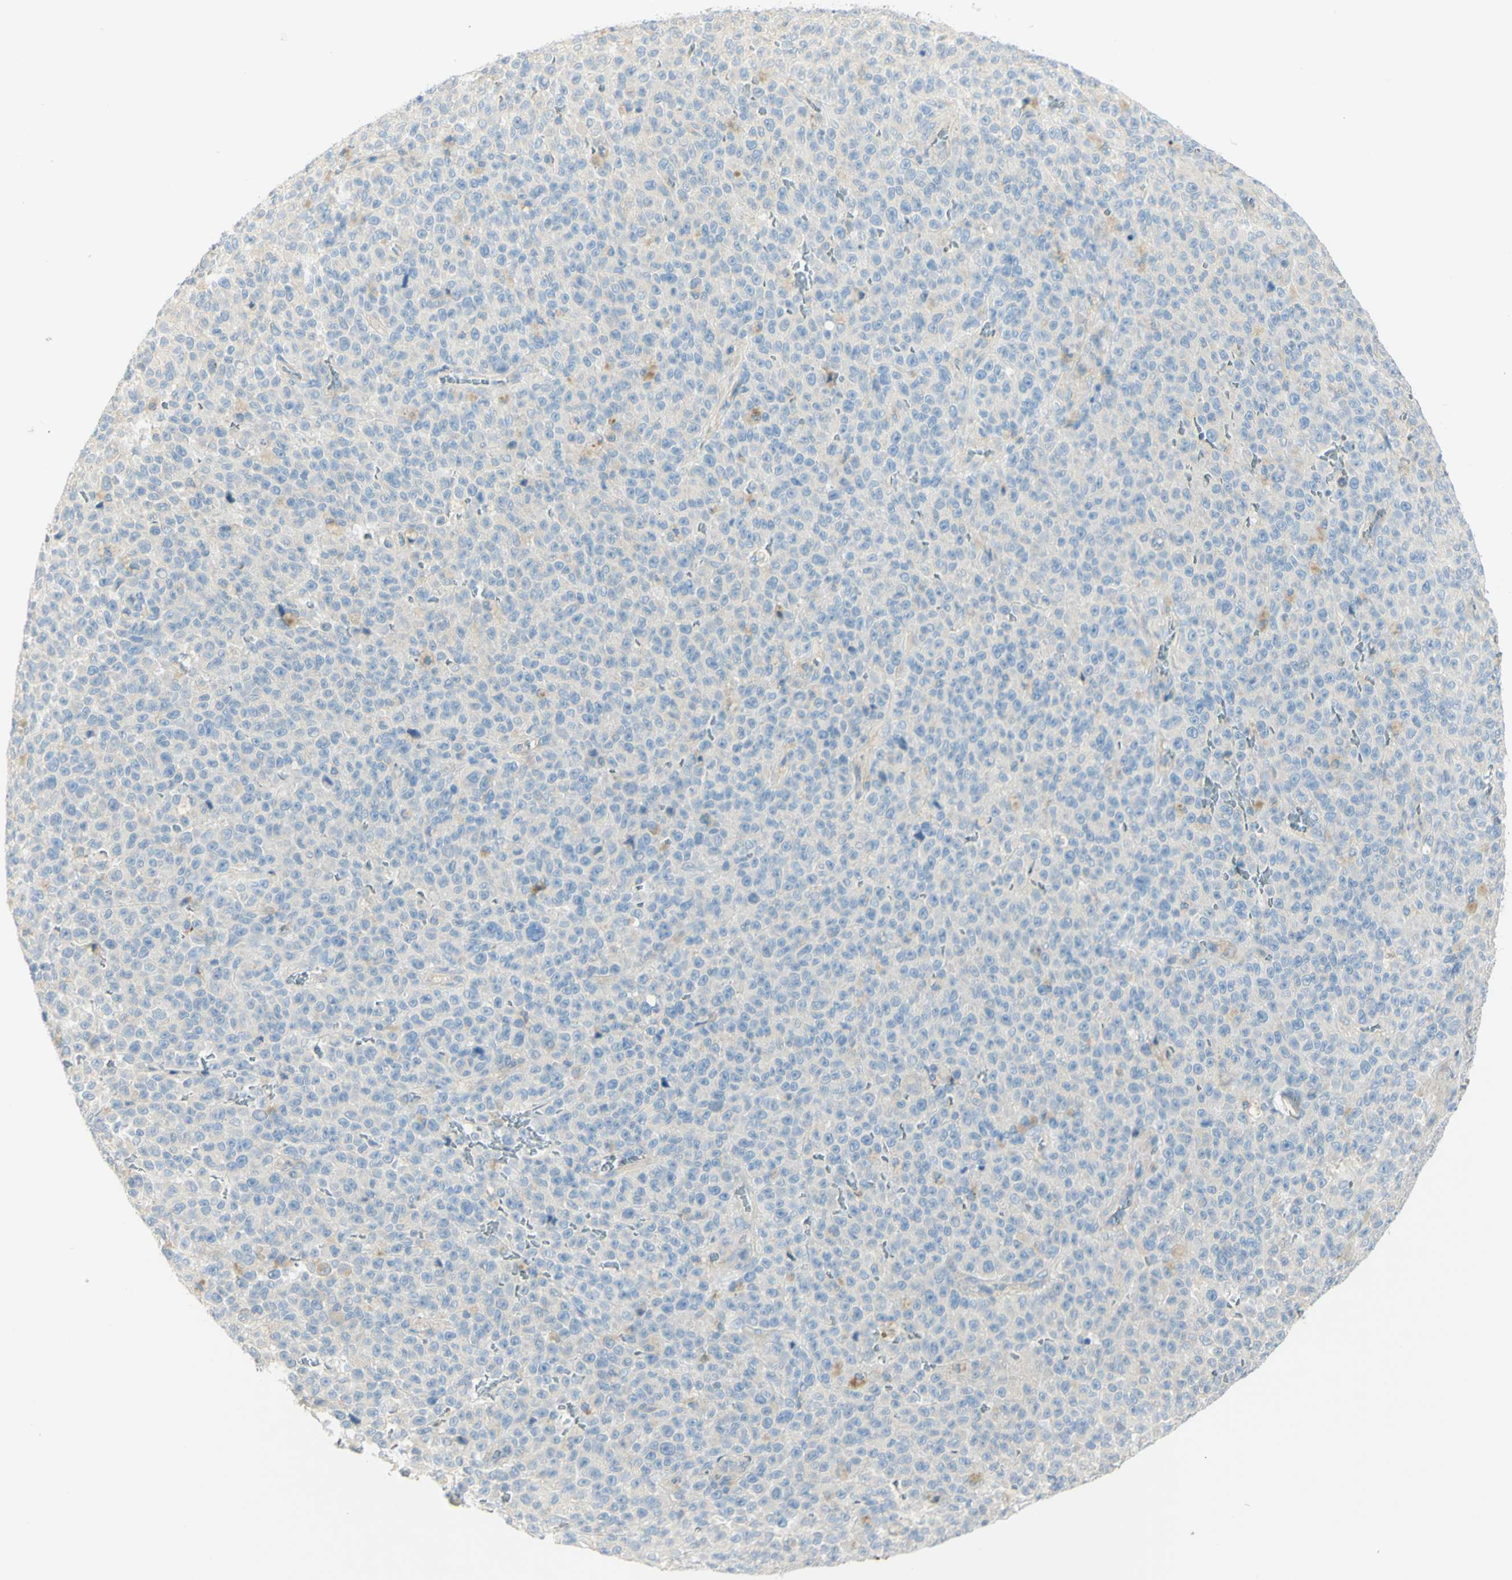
{"staining": {"intensity": "negative", "quantity": "none", "location": "none"}, "tissue": "melanoma", "cell_type": "Tumor cells", "image_type": "cancer", "snomed": [{"axis": "morphology", "description": "Malignant melanoma, NOS"}, {"axis": "topography", "description": "Skin"}], "caption": "The IHC photomicrograph has no significant positivity in tumor cells of malignant melanoma tissue.", "gene": "GCNT3", "patient": {"sex": "female", "age": 82}}